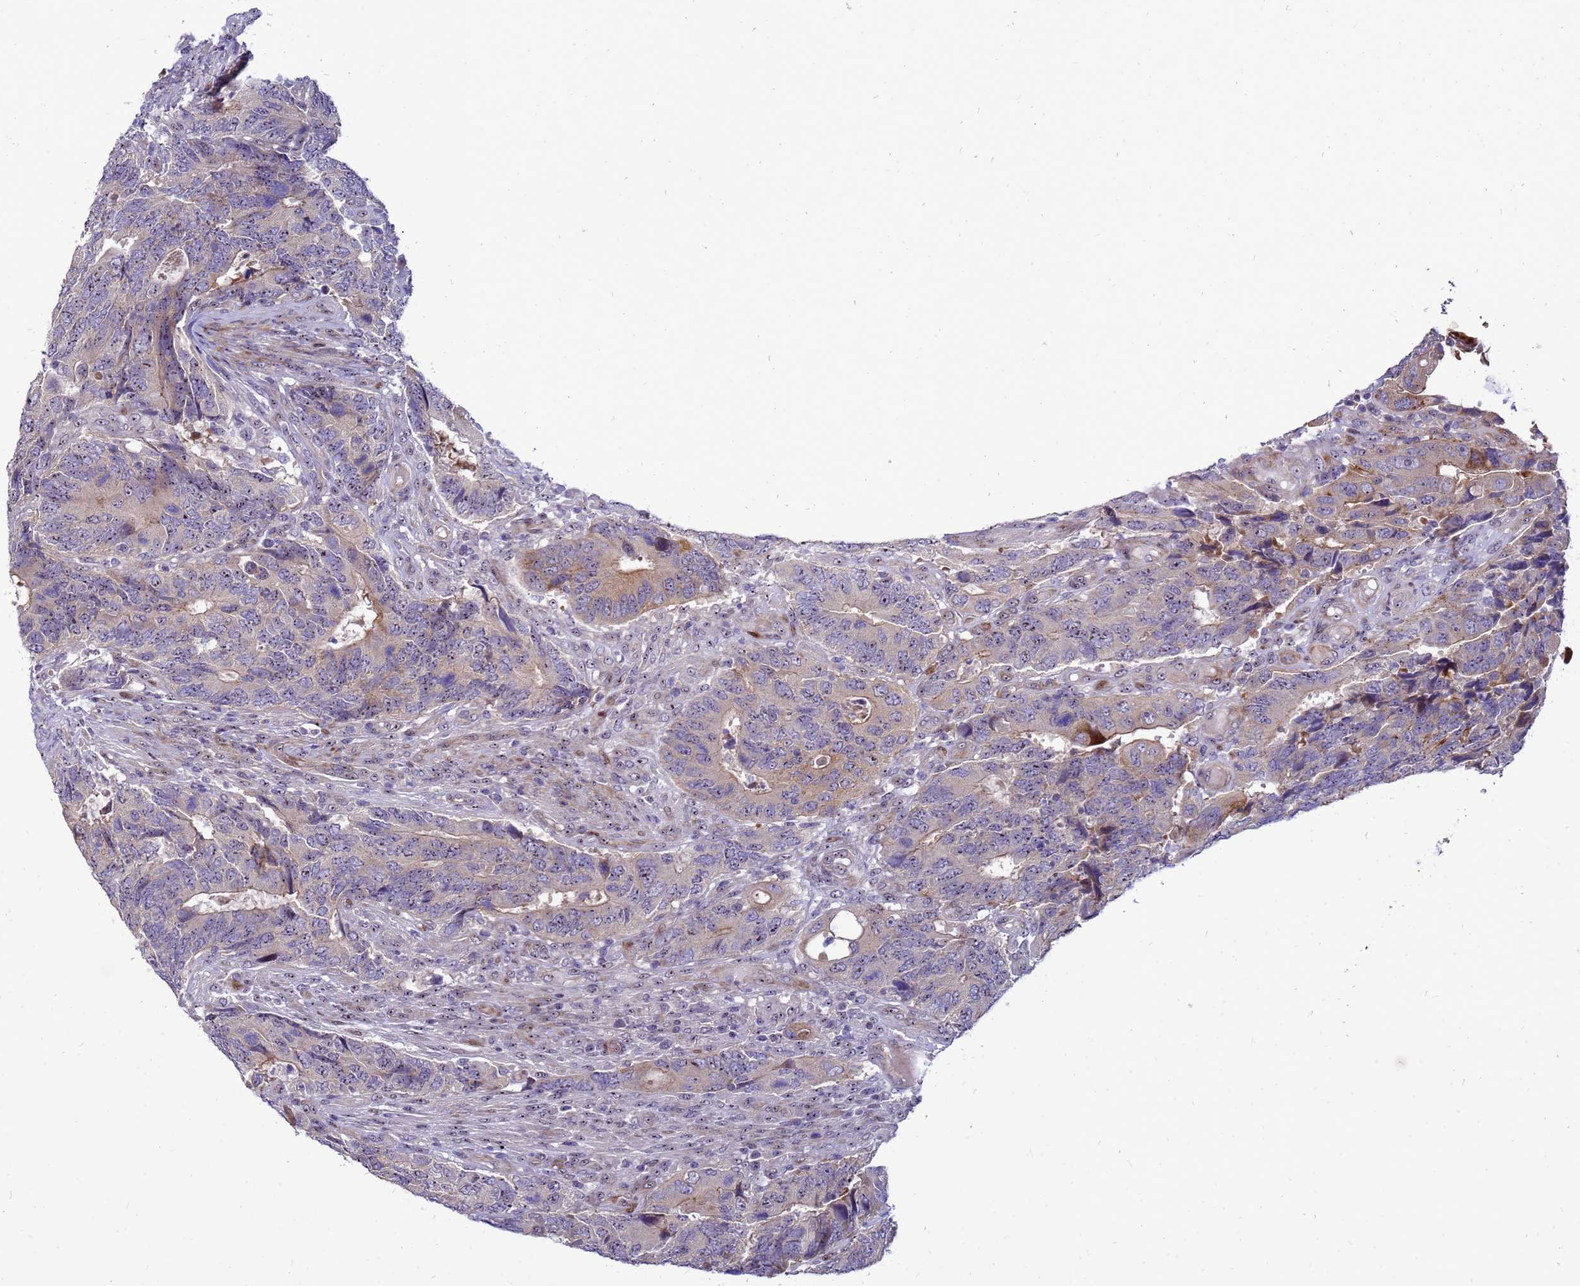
{"staining": {"intensity": "moderate", "quantity": "<25%", "location": "cytoplasmic/membranous"}, "tissue": "colorectal cancer", "cell_type": "Tumor cells", "image_type": "cancer", "snomed": [{"axis": "morphology", "description": "Adenocarcinoma, NOS"}, {"axis": "topography", "description": "Colon"}], "caption": "A brown stain shows moderate cytoplasmic/membranous staining of a protein in adenocarcinoma (colorectal) tumor cells. The protein is shown in brown color, while the nuclei are stained blue.", "gene": "RSPO1", "patient": {"sex": "male", "age": 87}}